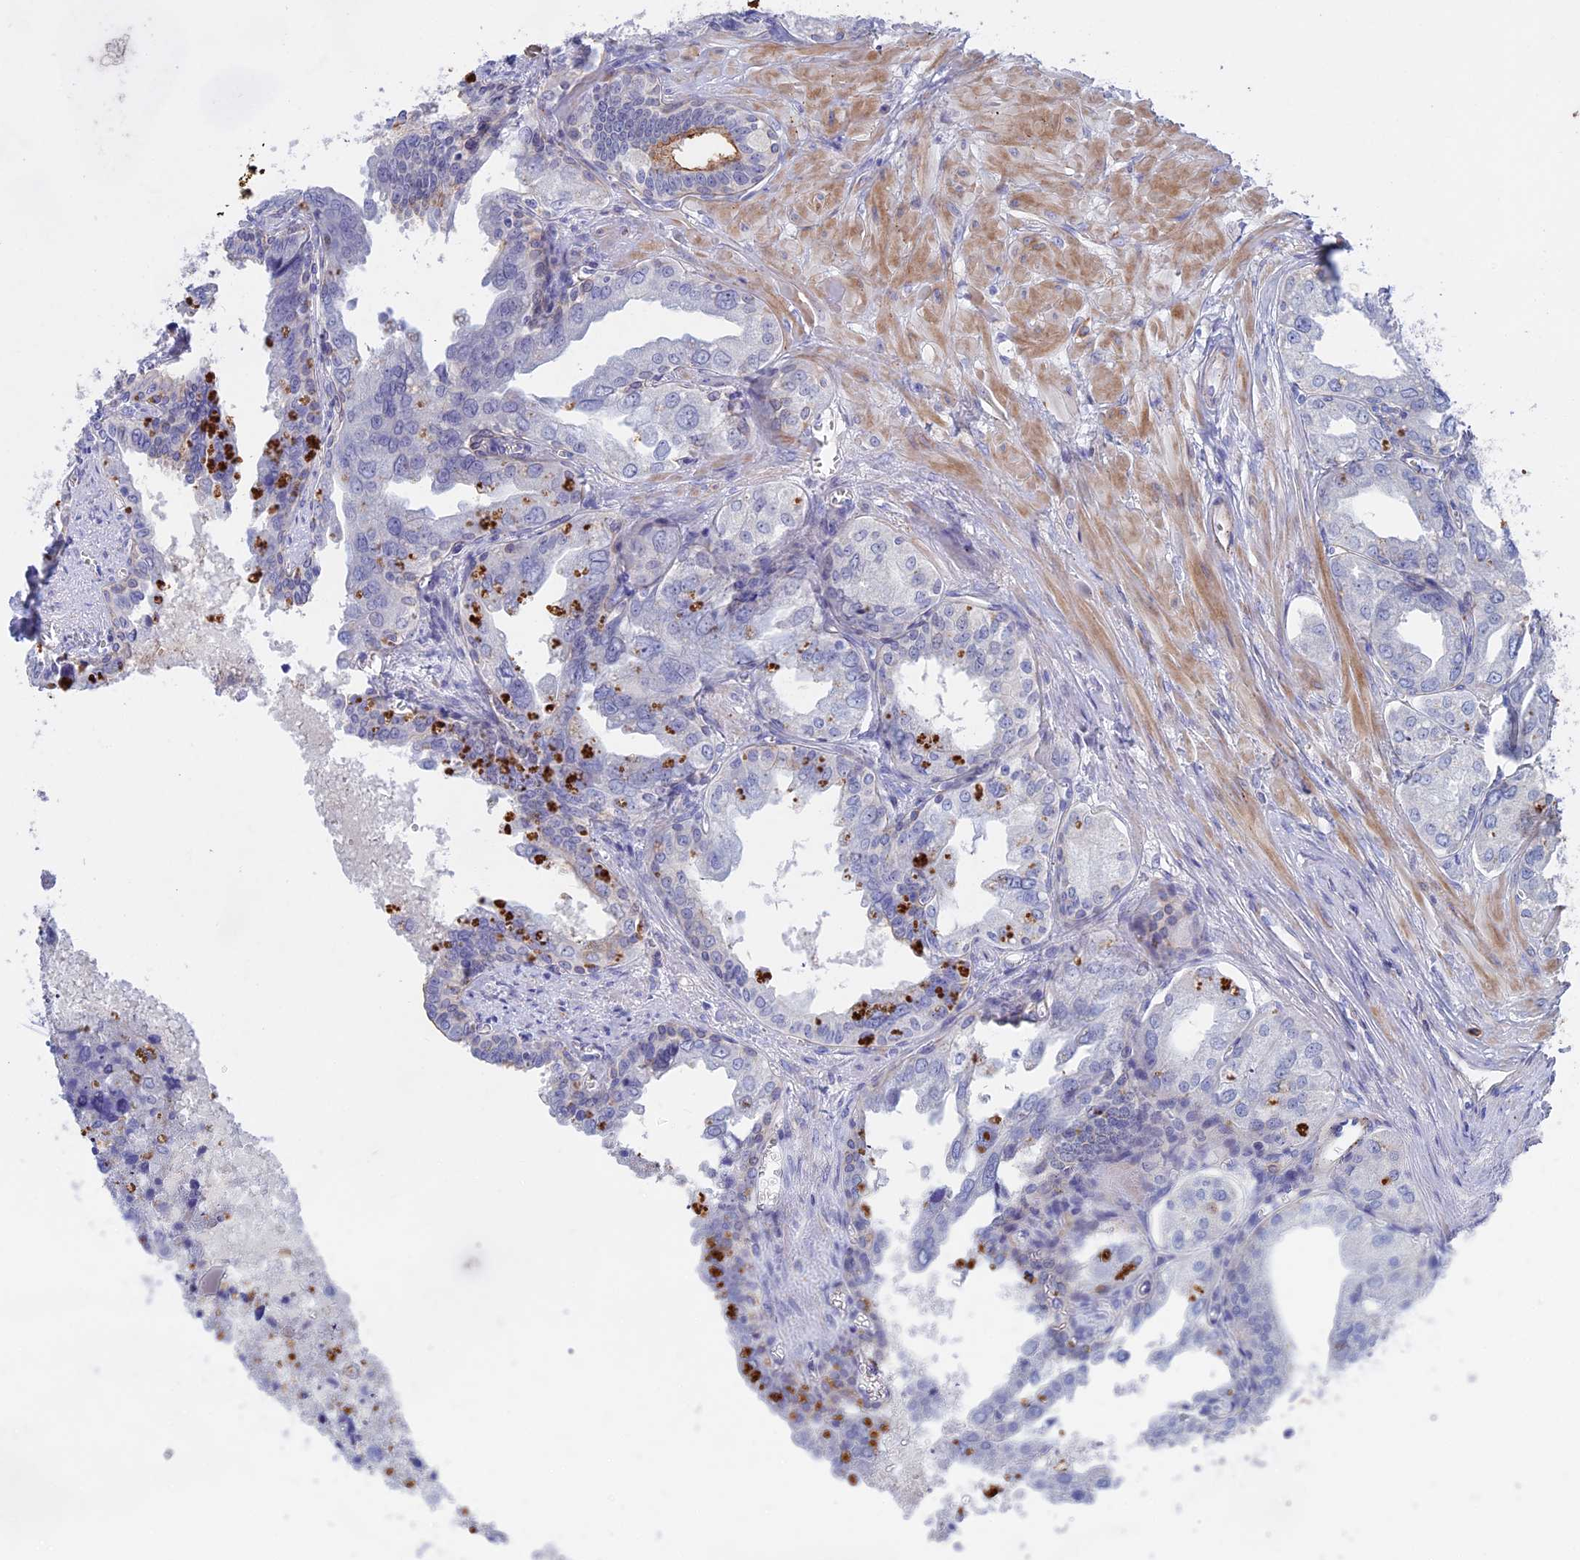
{"staining": {"intensity": "negative", "quantity": "none", "location": "none"}, "tissue": "seminal vesicle", "cell_type": "Glandular cells", "image_type": "normal", "snomed": [{"axis": "morphology", "description": "Normal tissue, NOS"}, {"axis": "topography", "description": "Seminal veicle"}], "caption": "DAB immunohistochemical staining of unremarkable human seminal vesicle demonstrates no significant positivity in glandular cells. Nuclei are stained in blue.", "gene": "SLC2A6", "patient": {"sex": "male", "age": 67}}